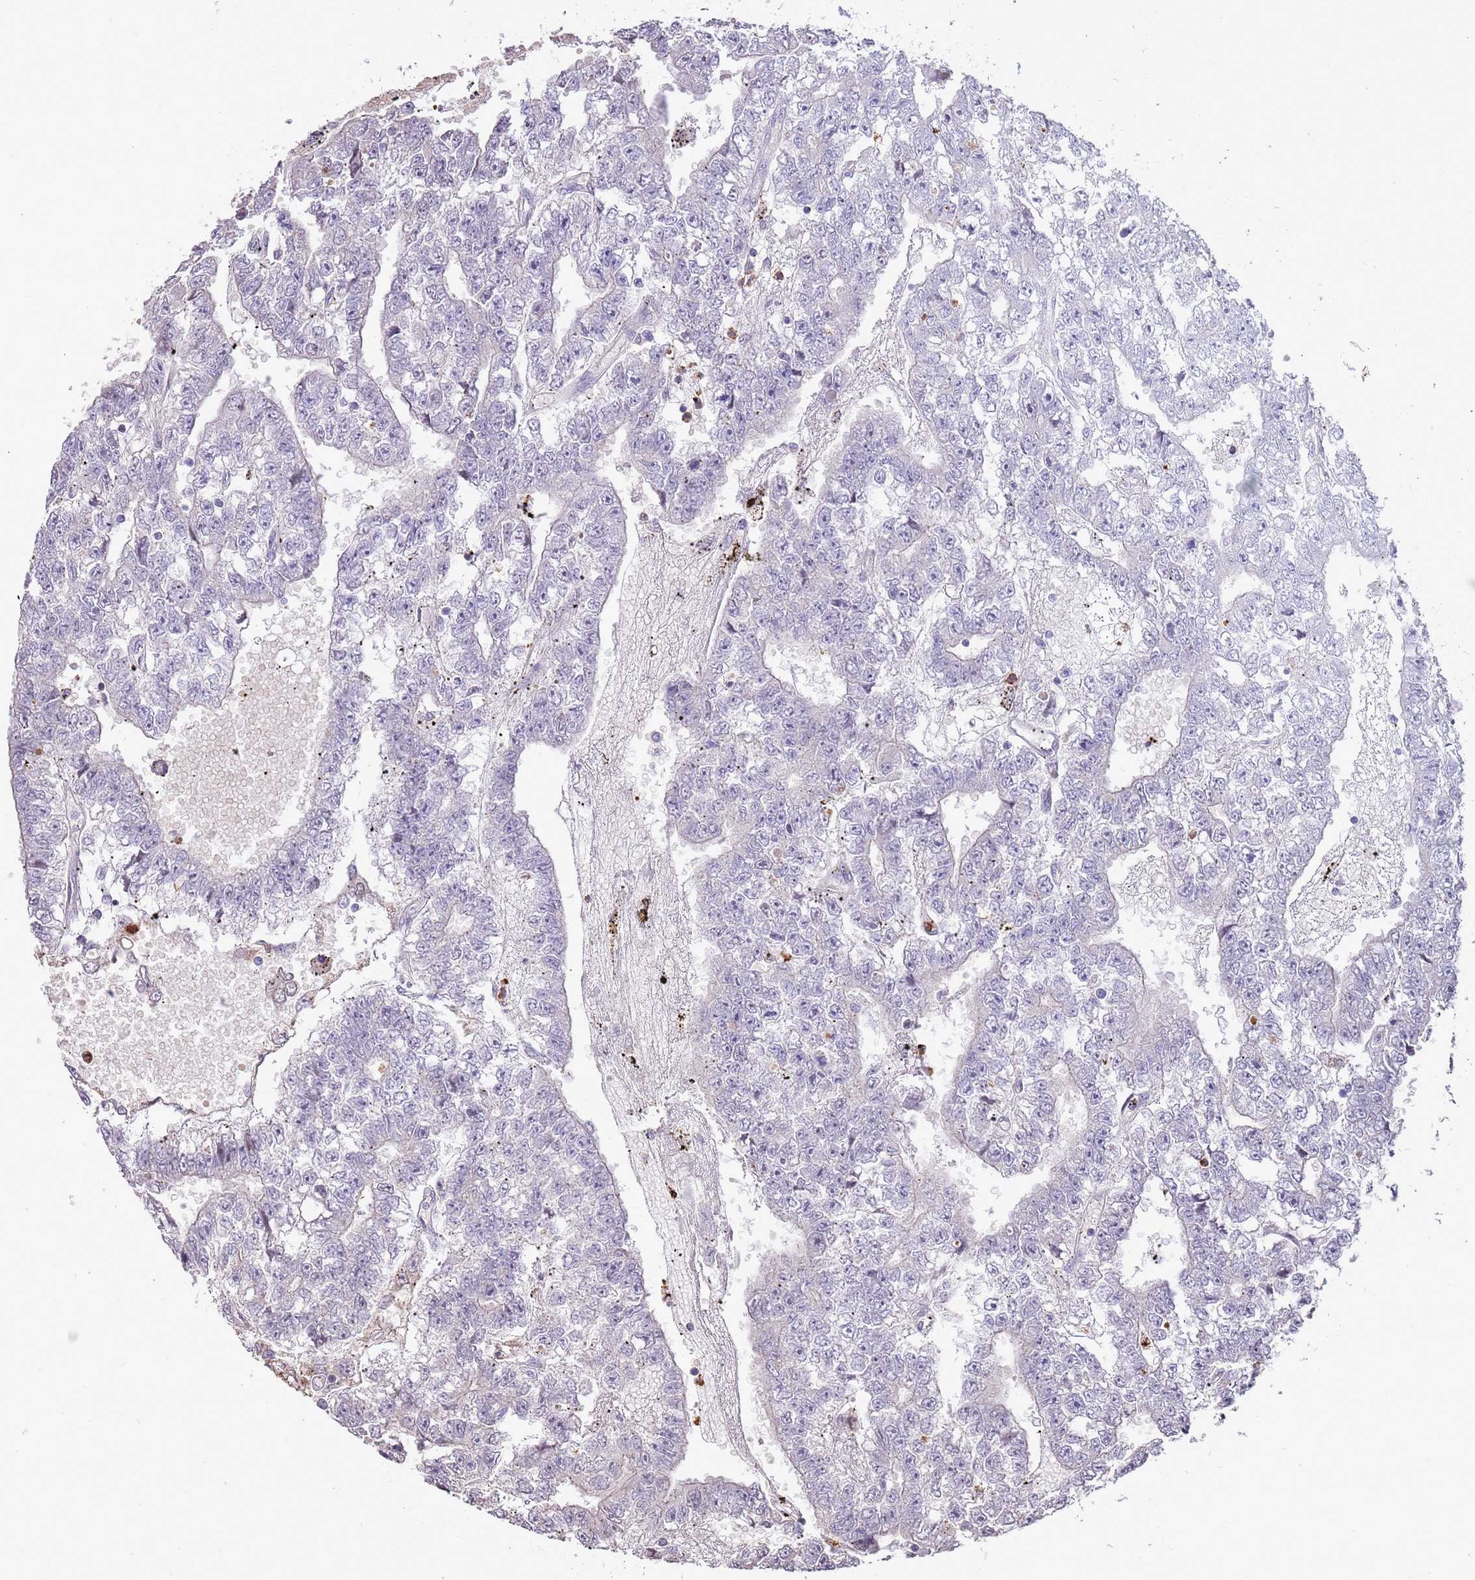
{"staining": {"intensity": "negative", "quantity": "none", "location": "none"}, "tissue": "testis cancer", "cell_type": "Tumor cells", "image_type": "cancer", "snomed": [{"axis": "morphology", "description": "Carcinoma, Embryonal, NOS"}, {"axis": "topography", "description": "Testis"}], "caption": "The image reveals no significant staining in tumor cells of testis cancer (embryonal carcinoma).", "gene": "P2RY13", "patient": {"sex": "male", "age": 25}}